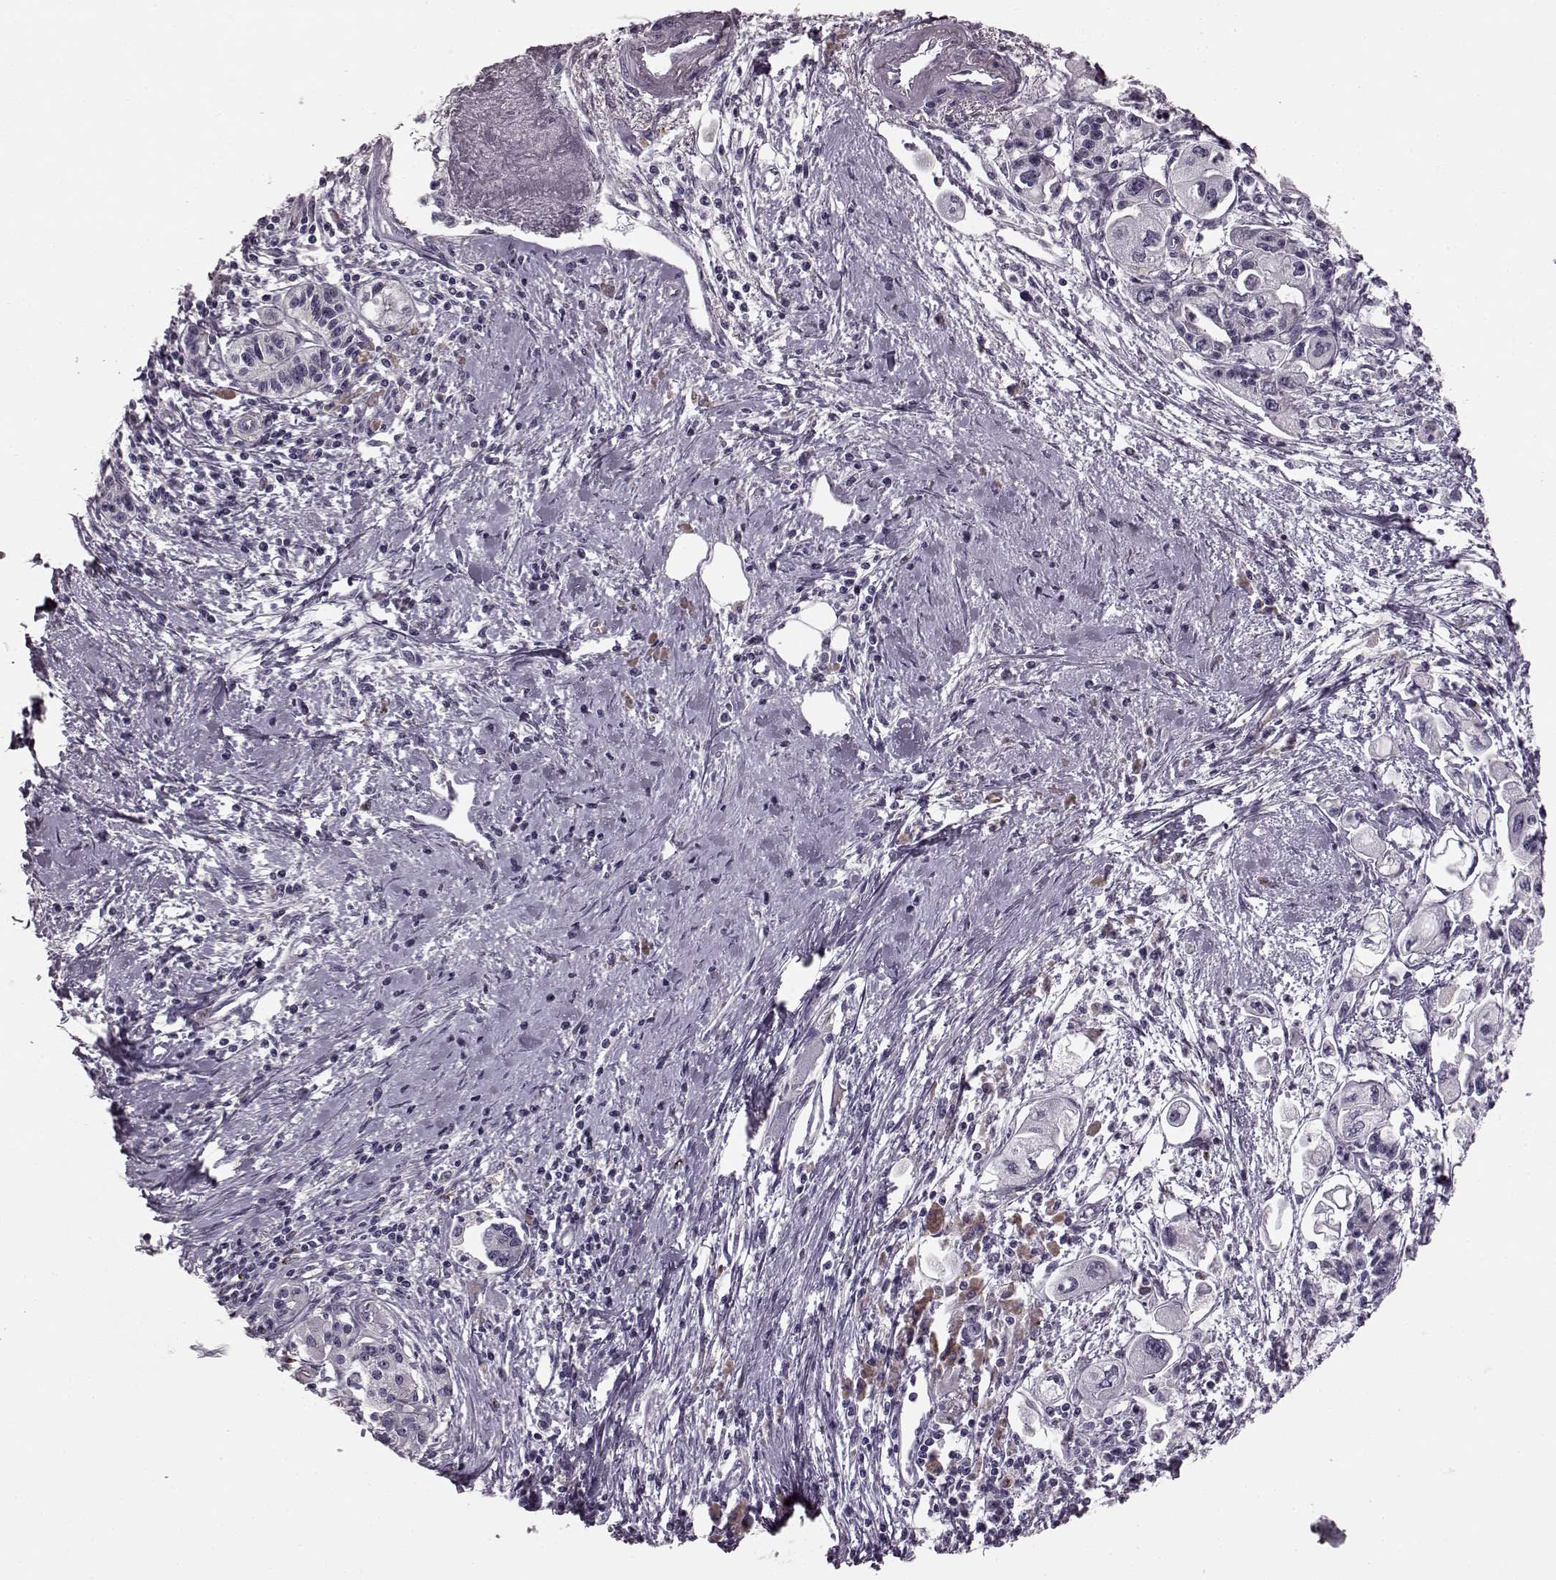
{"staining": {"intensity": "negative", "quantity": "none", "location": "none"}, "tissue": "pancreatic cancer", "cell_type": "Tumor cells", "image_type": "cancer", "snomed": [{"axis": "morphology", "description": "Adenocarcinoma, NOS"}, {"axis": "topography", "description": "Pancreas"}], "caption": "Immunohistochemical staining of pancreatic cancer (adenocarcinoma) reveals no significant staining in tumor cells. Nuclei are stained in blue.", "gene": "SNTG1", "patient": {"sex": "male", "age": 70}}